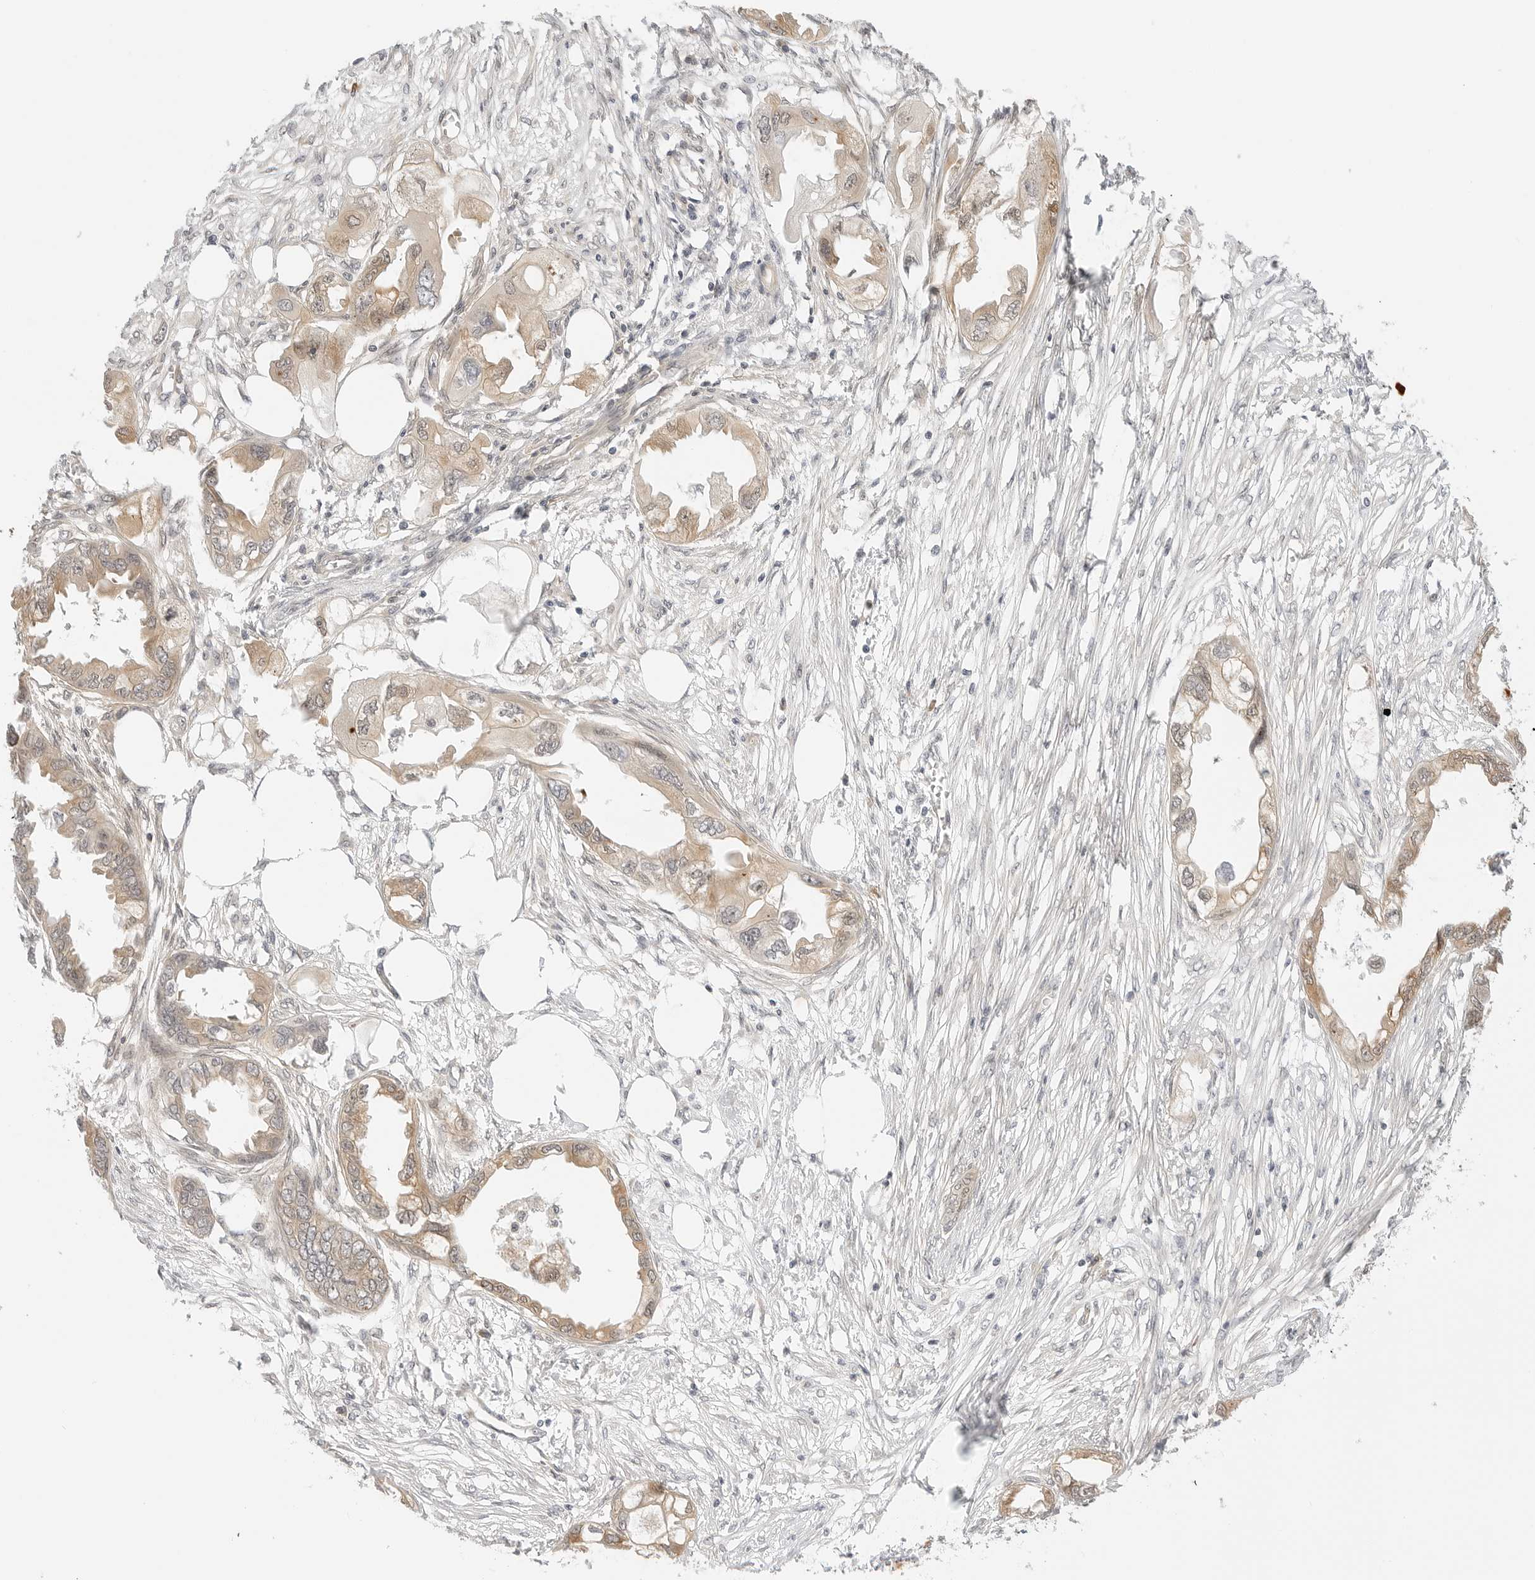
{"staining": {"intensity": "moderate", "quantity": ">75%", "location": "cytoplasmic/membranous"}, "tissue": "endometrial cancer", "cell_type": "Tumor cells", "image_type": "cancer", "snomed": [{"axis": "morphology", "description": "Adenocarcinoma, NOS"}, {"axis": "morphology", "description": "Adenocarcinoma, metastatic, NOS"}, {"axis": "topography", "description": "Adipose tissue"}, {"axis": "topography", "description": "Endometrium"}], "caption": "DAB immunohistochemical staining of endometrial metastatic adenocarcinoma exhibits moderate cytoplasmic/membranous protein expression in about >75% of tumor cells.", "gene": "TCP1", "patient": {"sex": "female", "age": 67}}